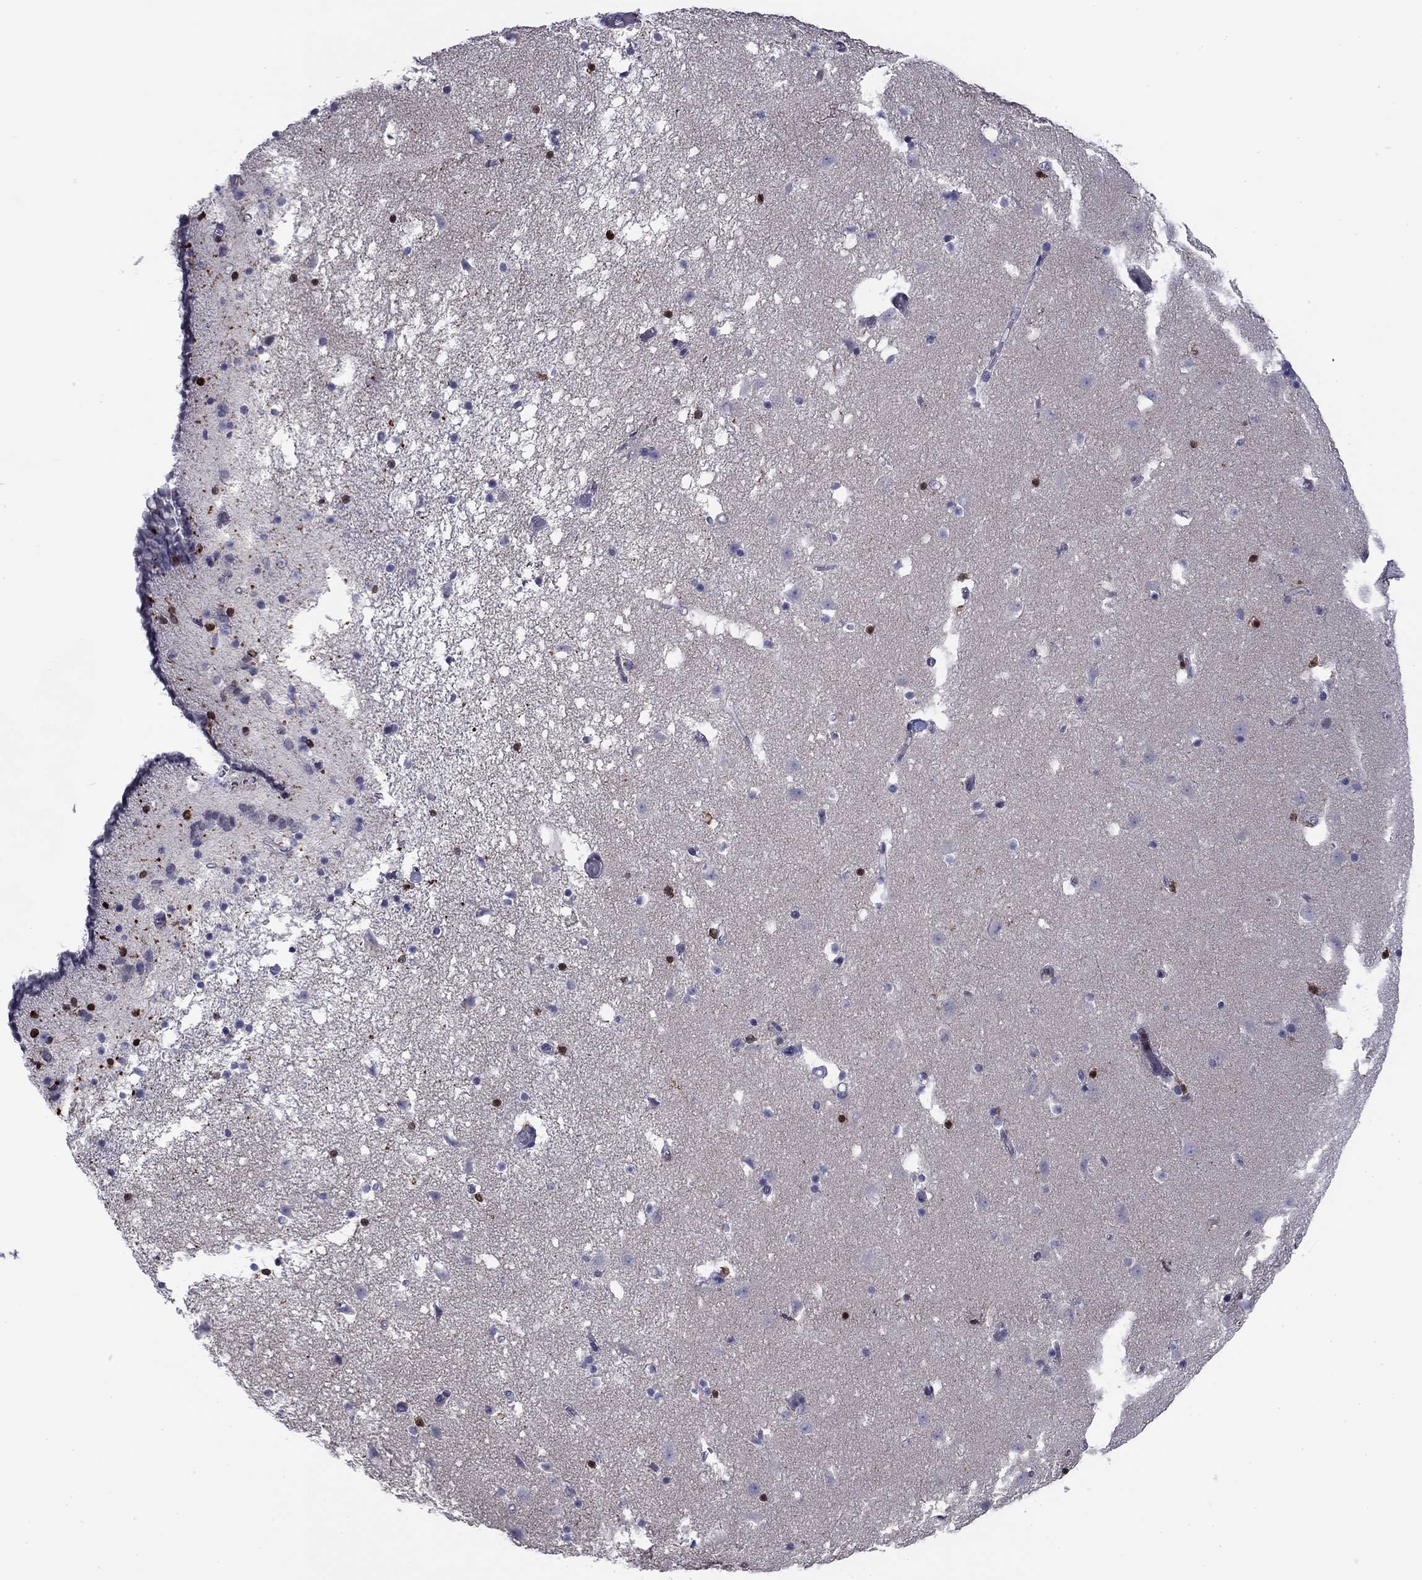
{"staining": {"intensity": "strong", "quantity": "<25%", "location": "cytoplasmic/membranous"}, "tissue": "caudate", "cell_type": "Glial cells", "image_type": "normal", "snomed": [{"axis": "morphology", "description": "Normal tissue, NOS"}, {"axis": "topography", "description": "Lateral ventricle wall"}], "caption": "High-power microscopy captured an immunohistochemistry micrograph of normal caudate, revealing strong cytoplasmic/membranous positivity in about <25% of glial cells.", "gene": "PLCB2", "patient": {"sex": "female", "age": 42}}